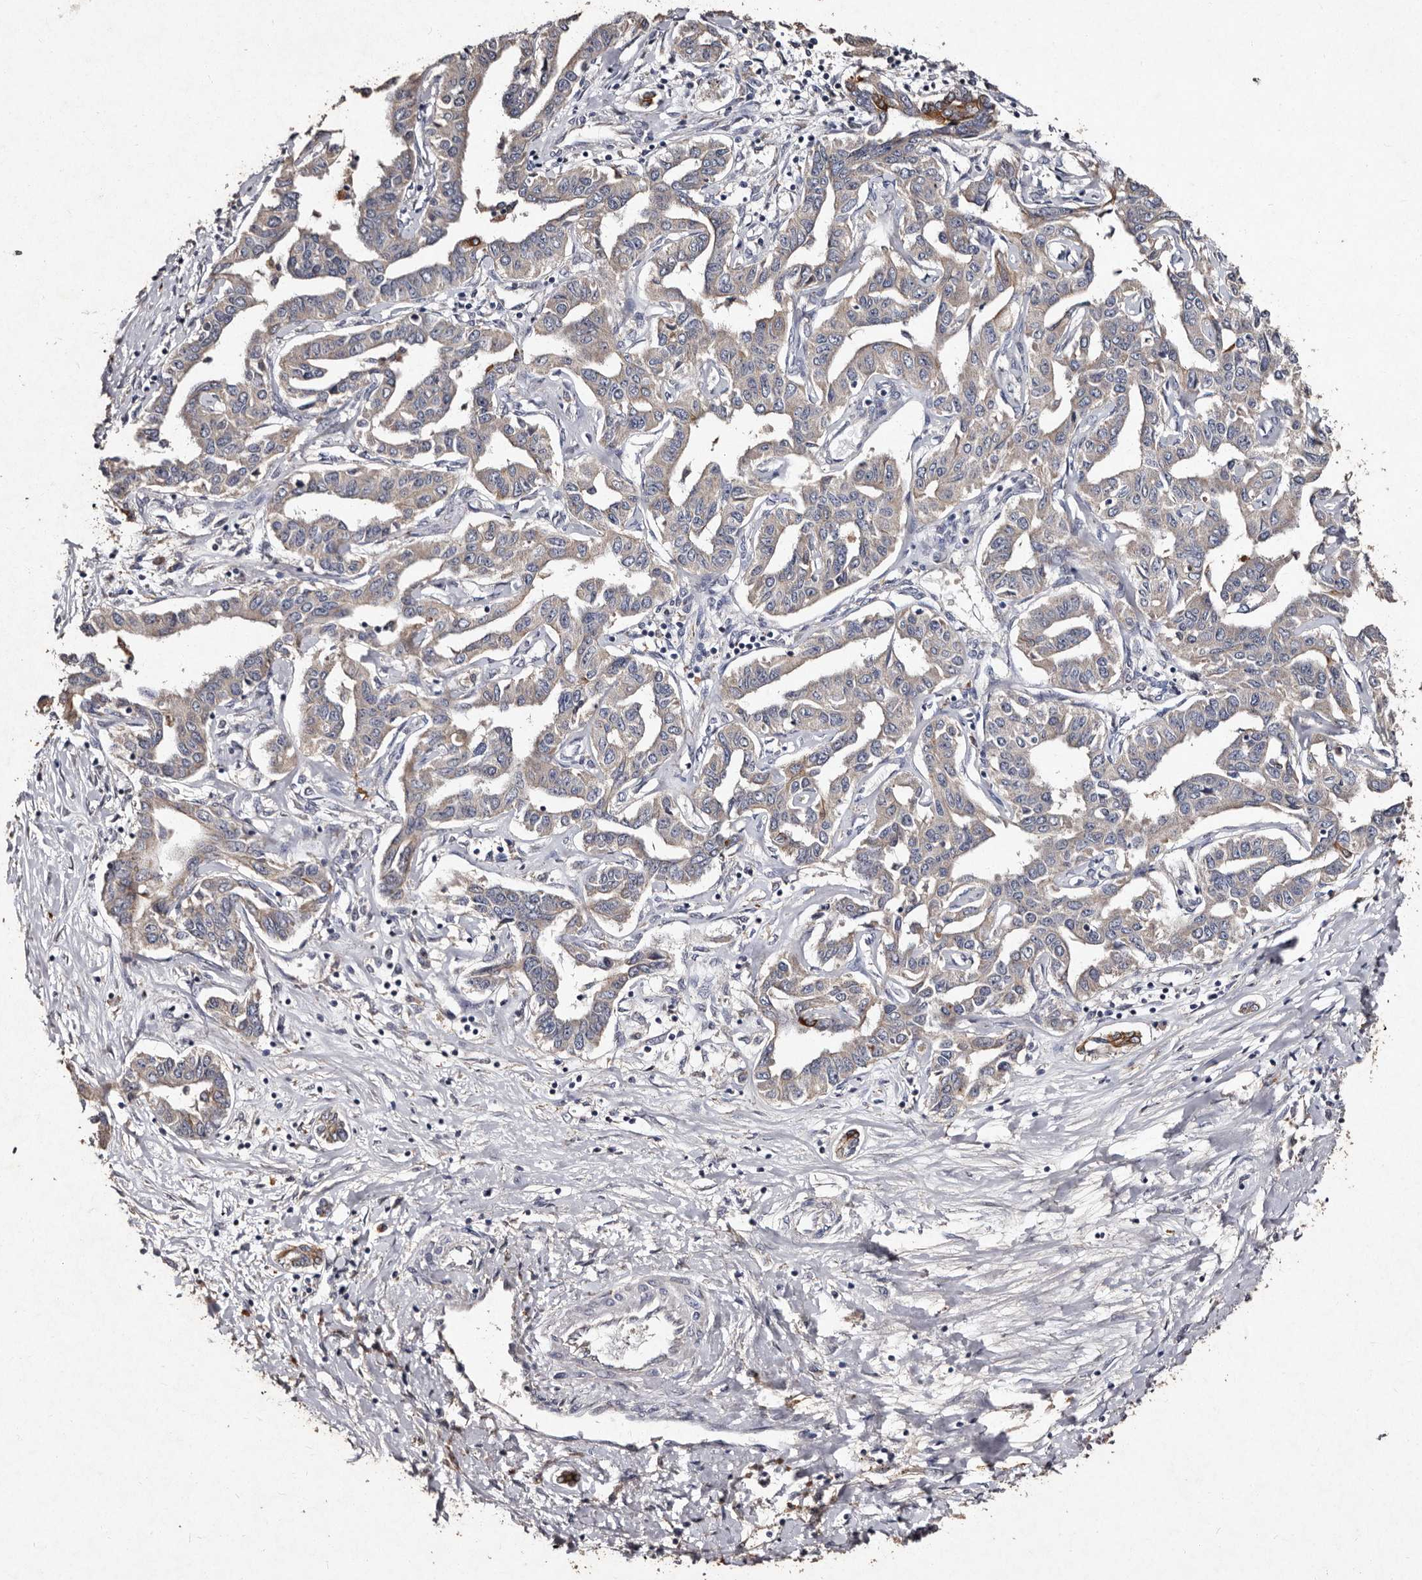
{"staining": {"intensity": "negative", "quantity": "none", "location": "none"}, "tissue": "liver cancer", "cell_type": "Tumor cells", "image_type": "cancer", "snomed": [{"axis": "morphology", "description": "Cholangiocarcinoma"}, {"axis": "topography", "description": "Liver"}], "caption": "DAB immunohistochemical staining of human liver cancer exhibits no significant positivity in tumor cells. (IHC, brightfield microscopy, high magnification).", "gene": "TFB1M", "patient": {"sex": "male", "age": 59}}